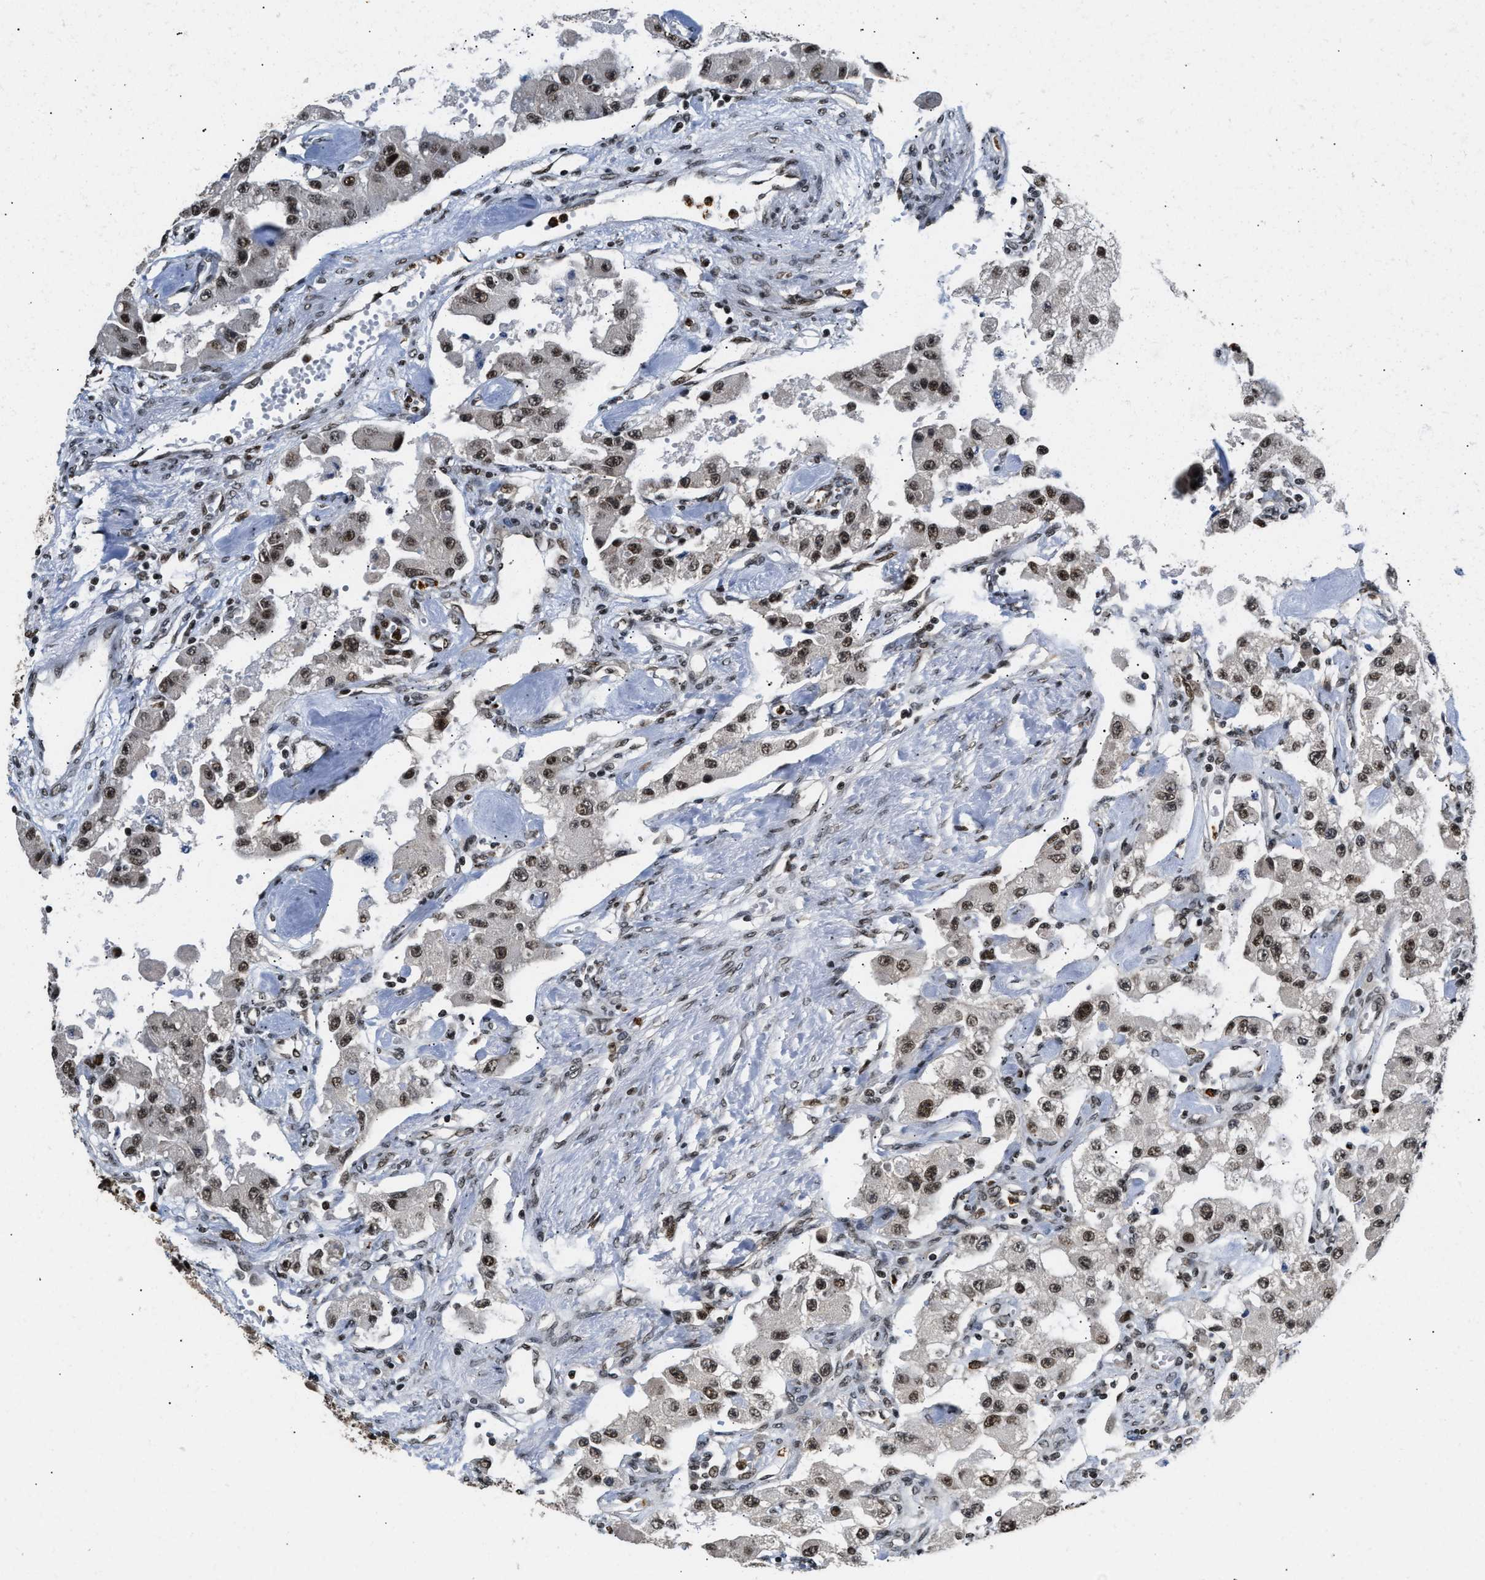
{"staining": {"intensity": "moderate", "quantity": "<25%", "location": "nuclear"}, "tissue": "carcinoid", "cell_type": "Tumor cells", "image_type": "cancer", "snomed": [{"axis": "morphology", "description": "Carcinoid, malignant, NOS"}, {"axis": "topography", "description": "Pancreas"}], "caption": "Immunohistochemical staining of human malignant carcinoid displays low levels of moderate nuclear positivity in approximately <25% of tumor cells.", "gene": "CCNDBP1", "patient": {"sex": "male", "age": 41}}